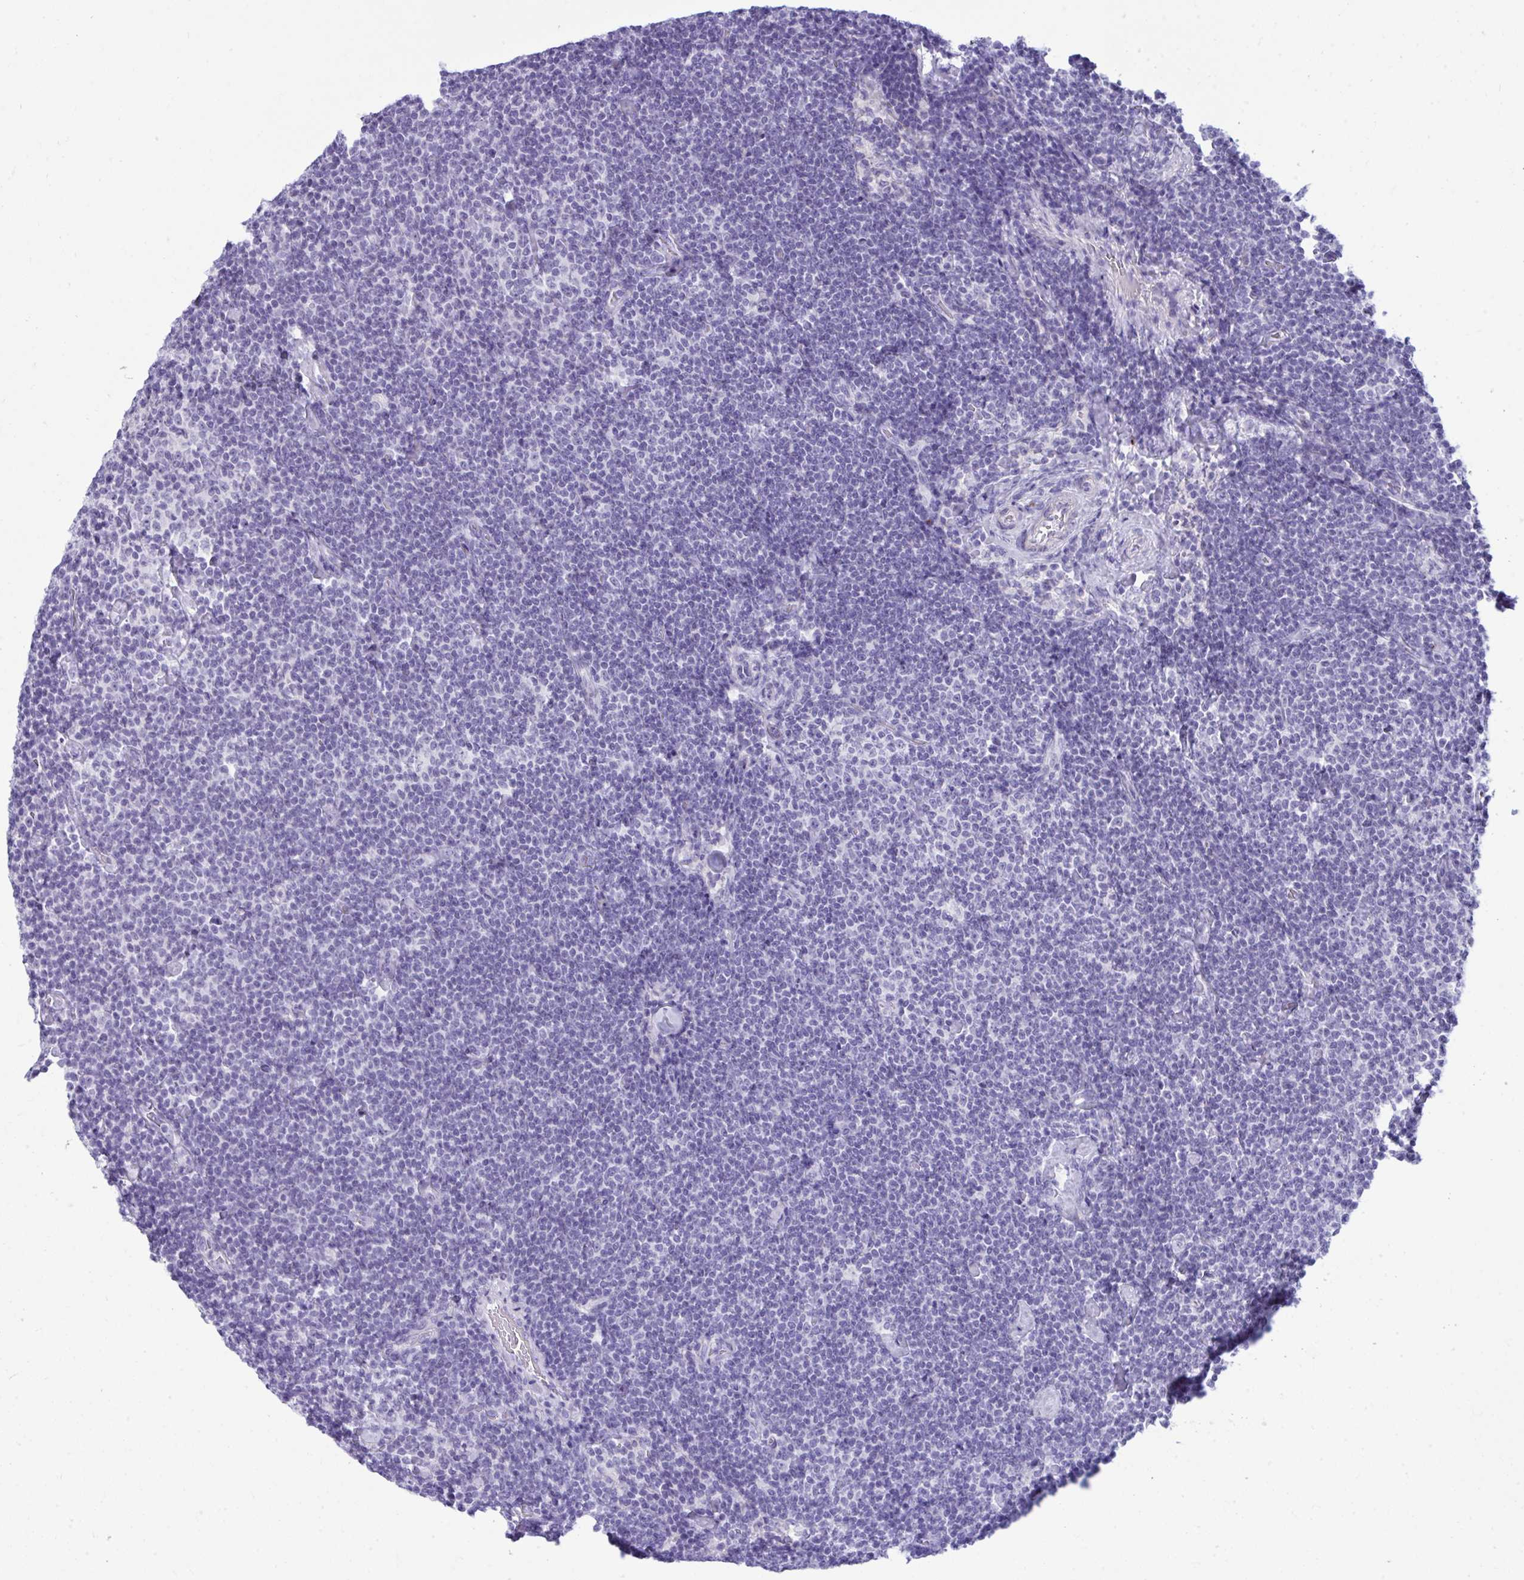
{"staining": {"intensity": "negative", "quantity": "none", "location": "none"}, "tissue": "lymphoma", "cell_type": "Tumor cells", "image_type": "cancer", "snomed": [{"axis": "morphology", "description": "Malignant lymphoma, non-Hodgkin's type, Low grade"}, {"axis": "topography", "description": "Lymph node"}], "caption": "Lymphoma stained for a protein using immunohistochemistry displays no expression tumor cells.", "gene": "PIGZ", "patient": {"sex": "male", "age": 81}}